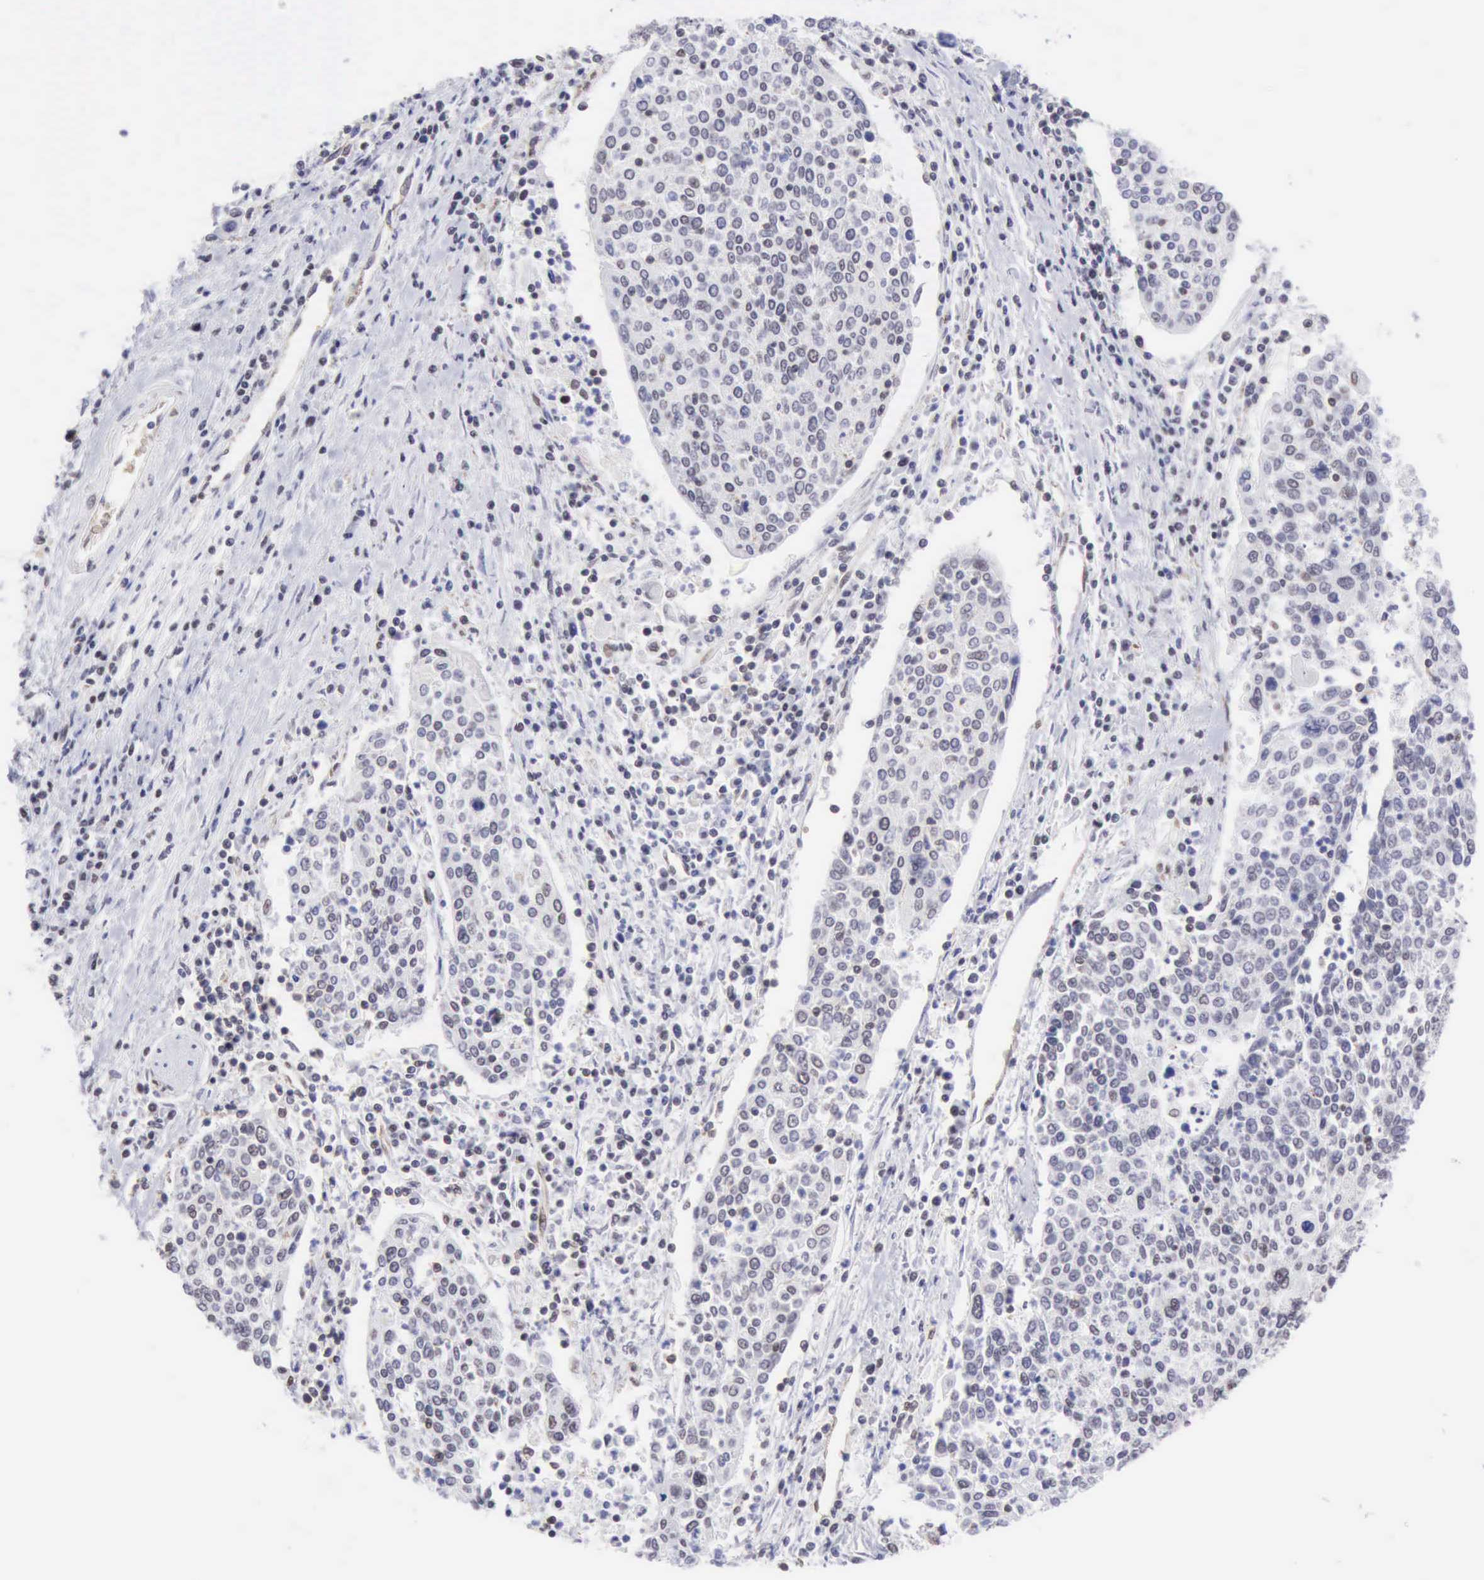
{"staining": {"intensity": "weak", "quantity": "<25%", "location": "nuclear"}, "tissue": "cervical cancer", "cell_type": "Tumor cells", "image_type": "cancer", "snomed": [{"axis": "morphology", "description": "Squamous cell carcinoma, NOS"}, {"axis": "topography", "description": "Cervix"}], "caption": "IHC micrograph of cervical cancer (squamous cell carcinoma) stained for a protein (brown), which shows no staining in tumor cells.", "gene": "ERCC4", "patient": {"sex": "female", "age": 40}}